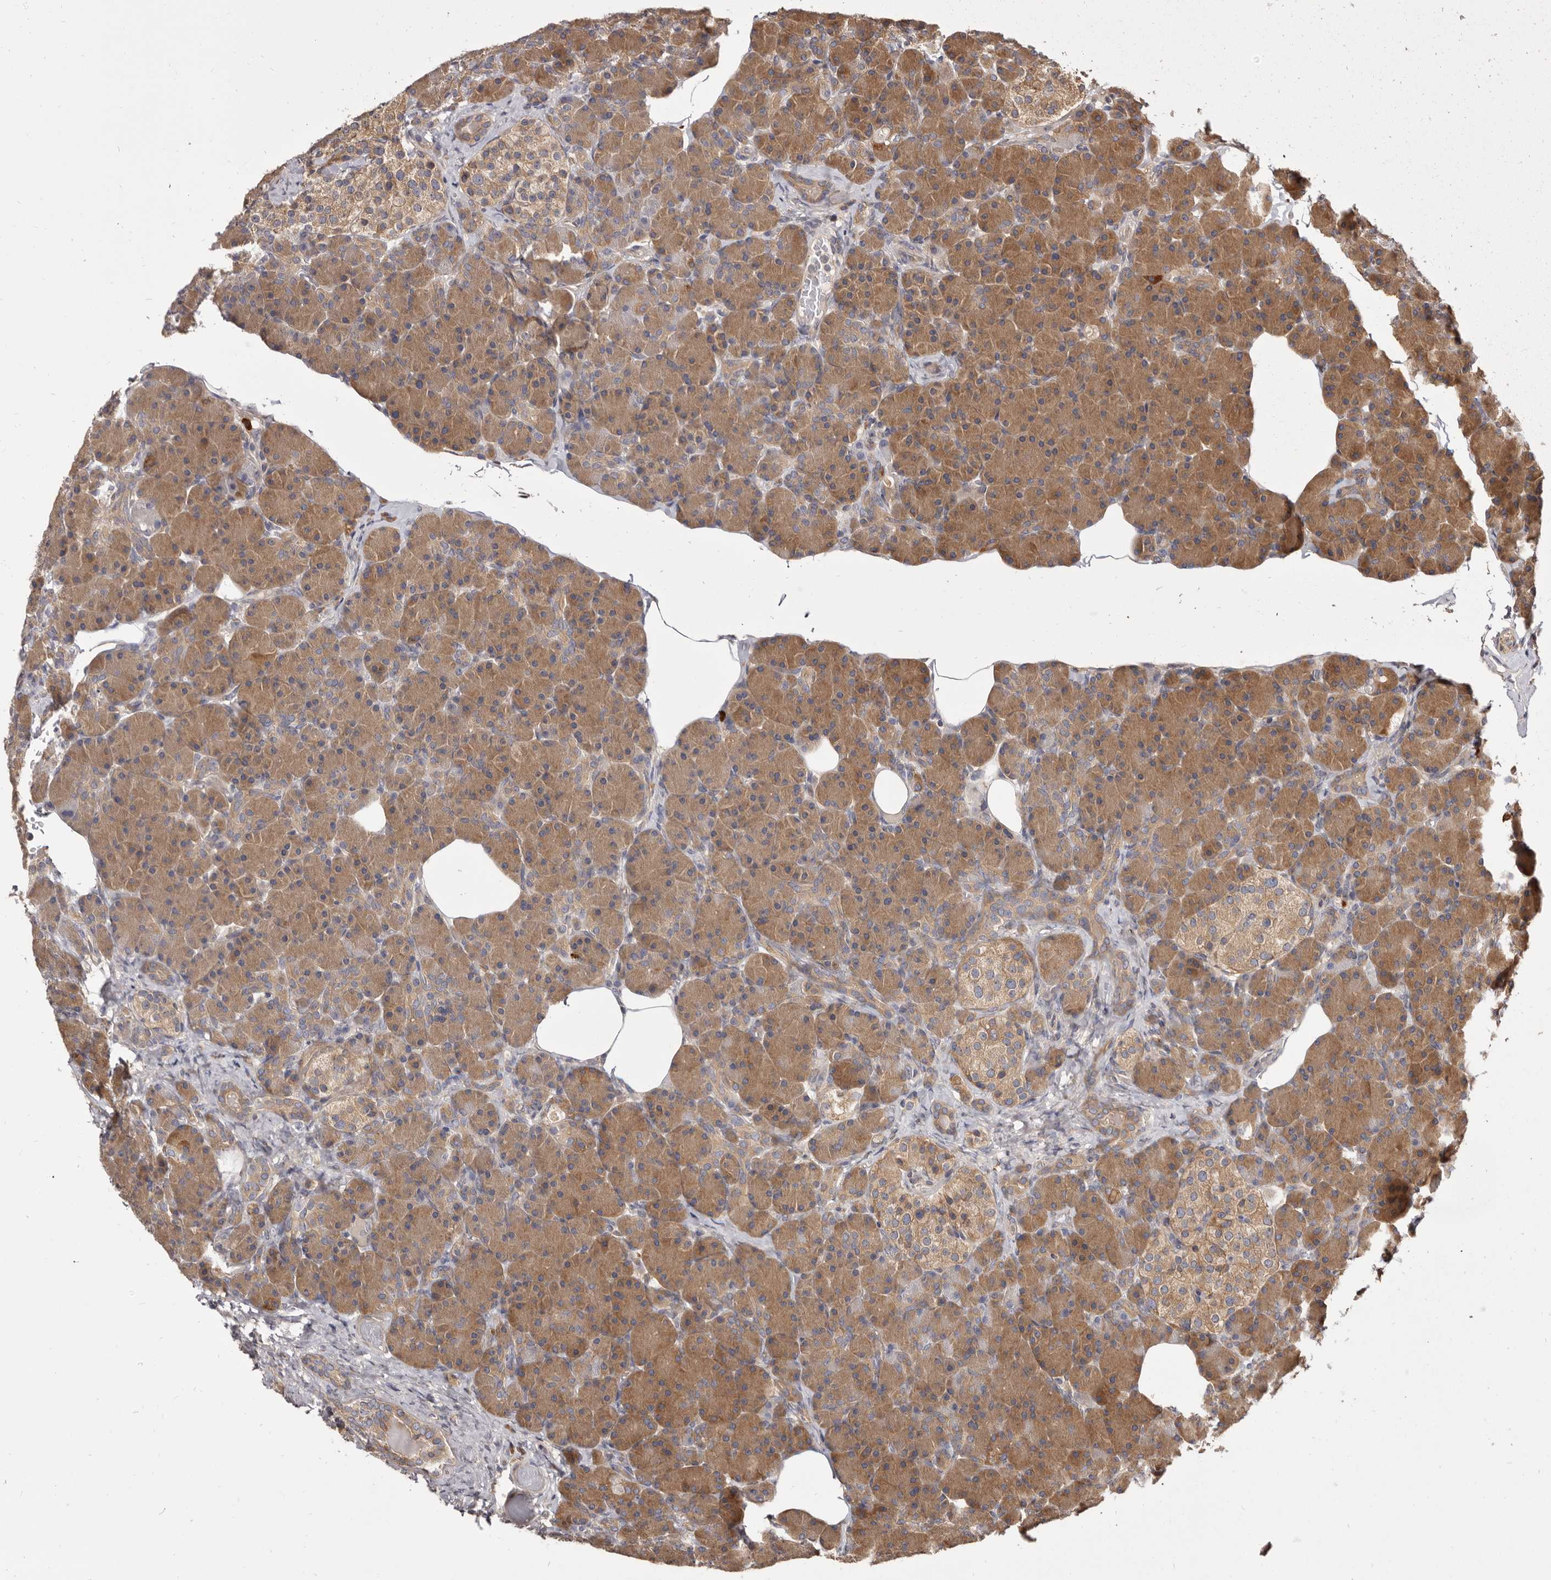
{"staining": {"intensity": "strong", "quantity": ">75%", "location": "cytoplasmic/membranous"}, "tissue": "pancreas", "cell_type": "Exocrine glandular cells", "image_type": "normal", "snomed": [{"axis": "morphology", "description": "Normal tissue, NOS"}, {"axis": "topography", "description": "Pancreas"}], "caption": "The histopathology image exhibits immunohistochemical staining of unremarkable pancreas. There is strong cytoplasmic/membranous staining is identified in about >75% of exocrine glandular cells. (DAB IHC with brightfield microscopy, high magnification).", "gene": "ADAMTS20", "patient": {"sex": "female", "age": 43}}